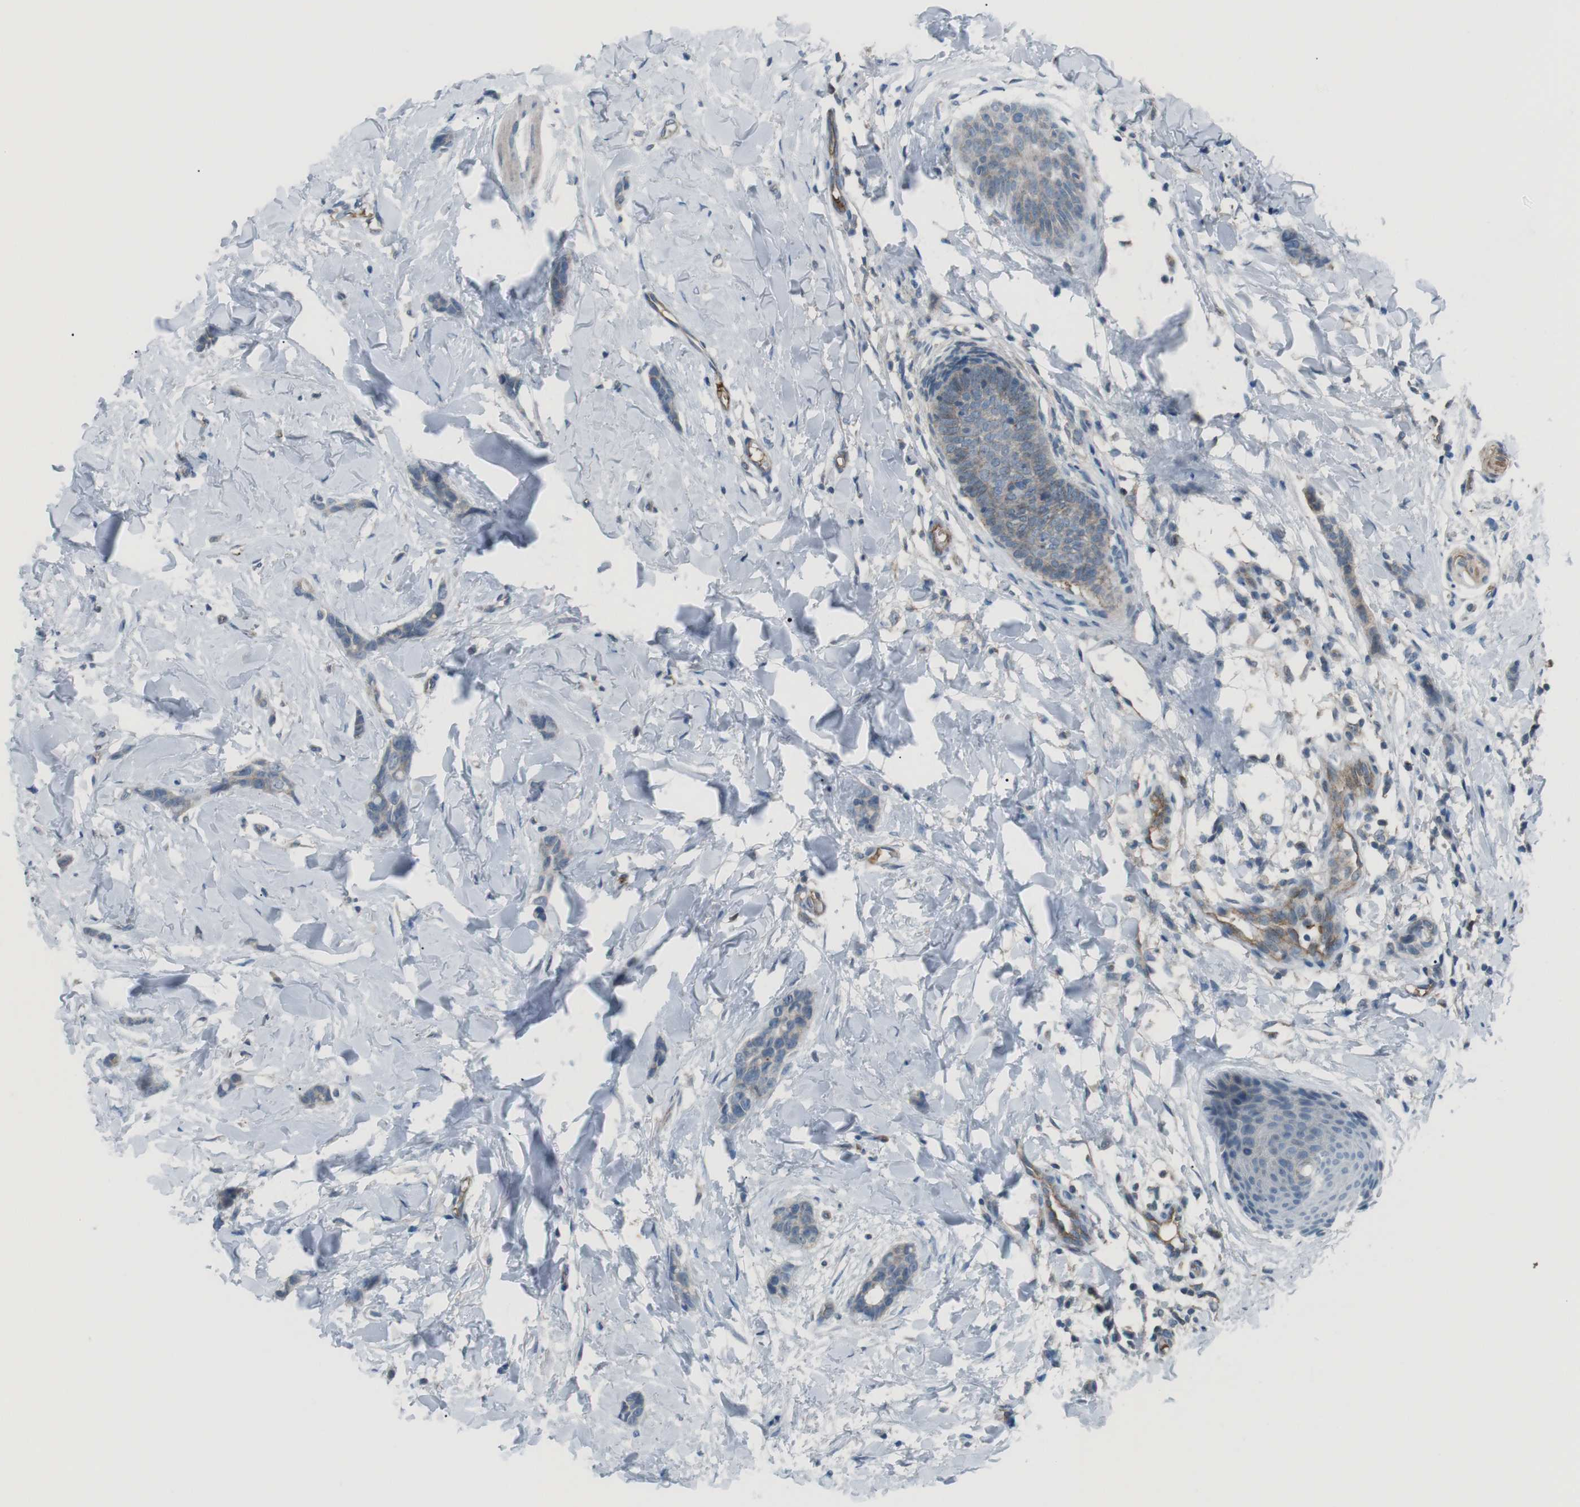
{"staining": {"intensity": "negative", "quantity": "none", "location": "none"}, "tissue": "breast cancer", "cell_type": "Tumor cells", "image_type": "cancer", "snomed": [{"axis": "morphology", "description": "Lobular carcinoma"}, {"axis": "topography", "description": "Skin"}, {"axis": "topography", "description": "Breast"}], "caption": "The photomicrograph reveals no significant positivity in tumor cells of breast lobular carcinoma.", "gene": "SPTA1", "patient": {"sex": "female", "age": 46}}